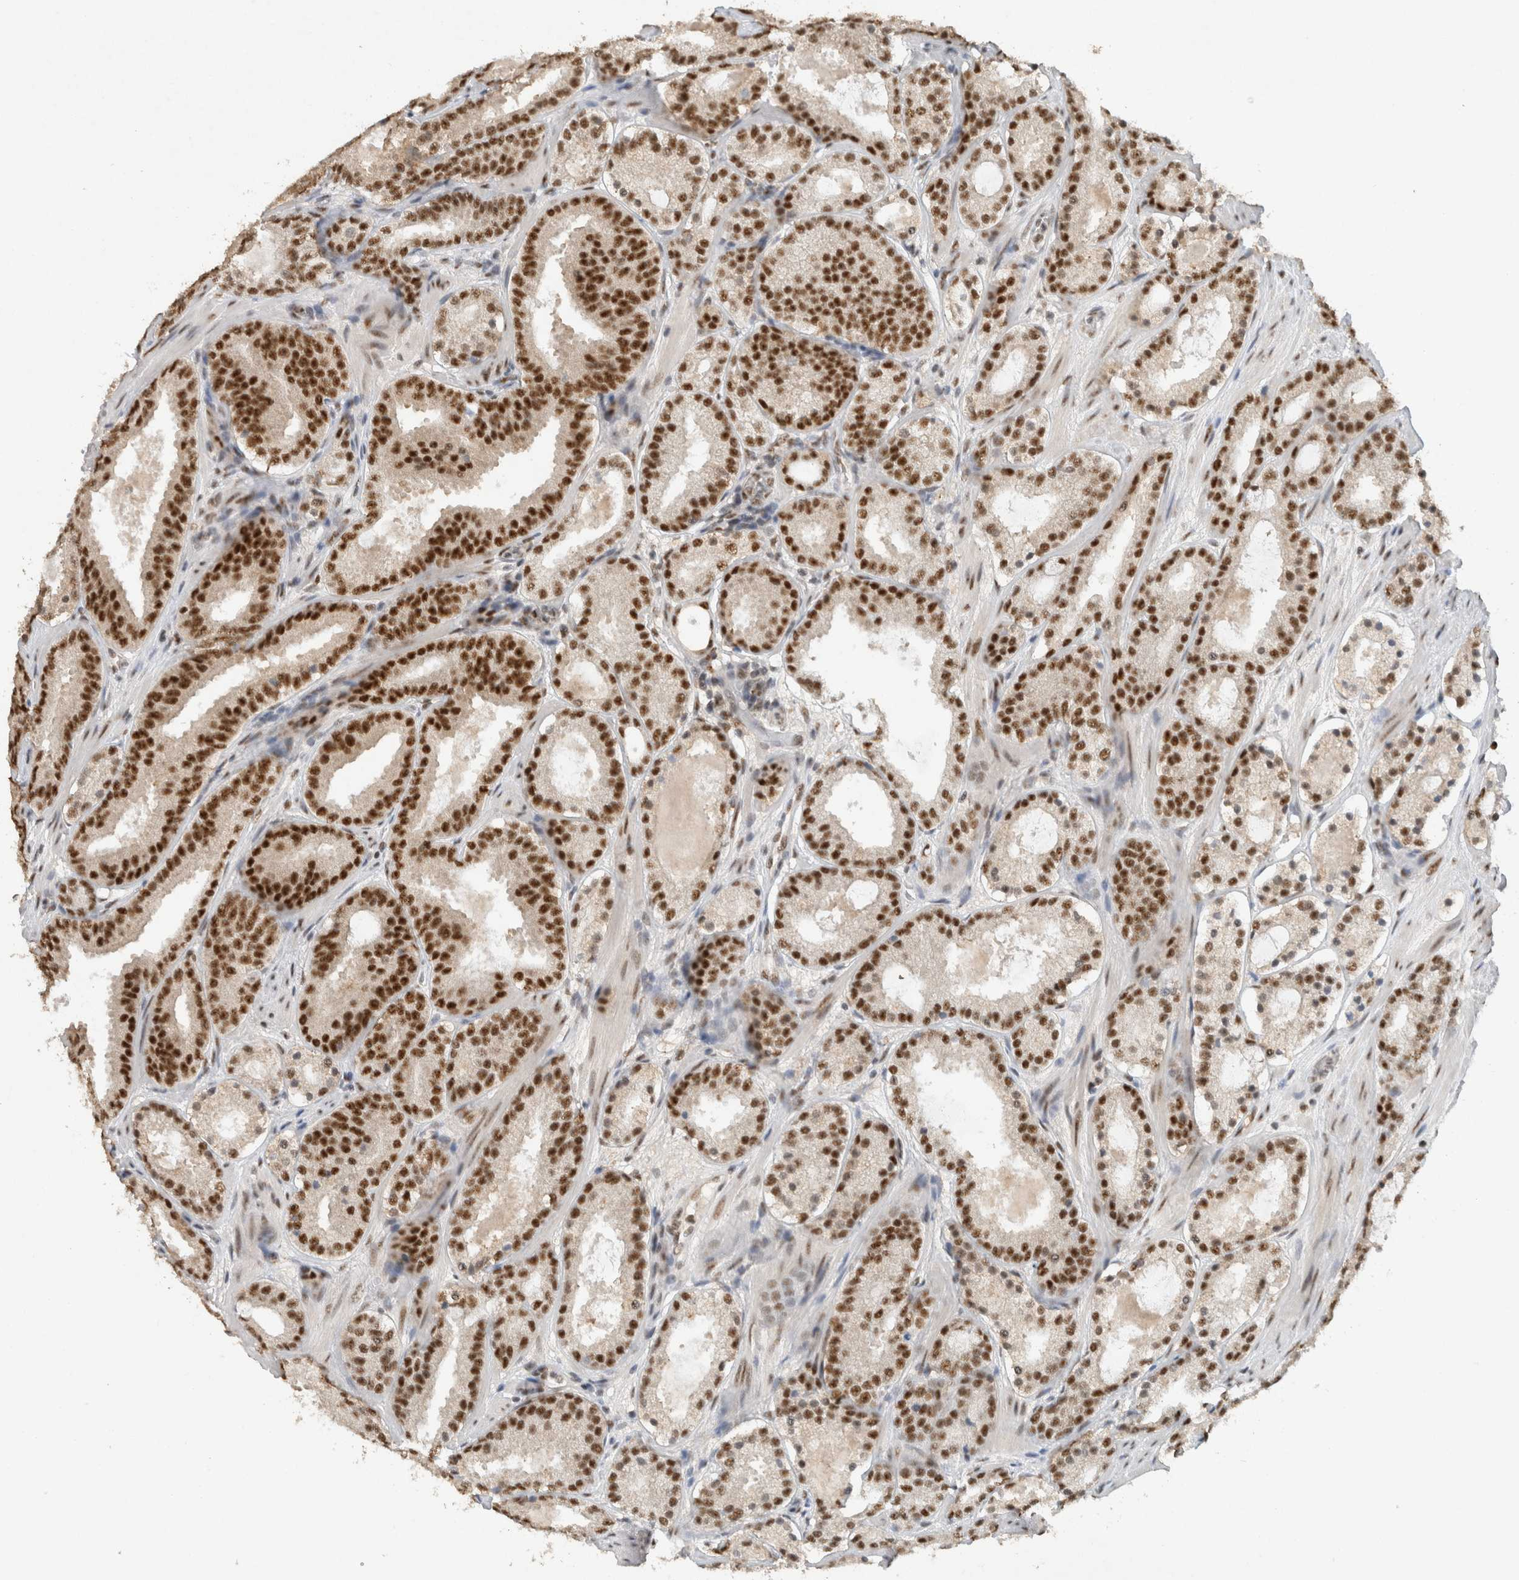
{"staining": {"intensity": "strong", "quantity": ">75%", "location": "nuclear"}, "tissue": "prostate cancer", "cell_type": "Tumor cells", "image_type": "cancer", "snomed": [{"axis": "morphology", "description": "Adenocarcinoma, Low grade"}, {"axis": "topography", "description": "Prostate"}], "caption": "Immunohistochemistry micrograph of neoplastic tissue: prostate low-grade adenocarcinoma stained using immunohistochemistry displays high levels of strong protein expression localized specifically in the nuclear of tumor cells, appearing as a nuclear brown color.", "gene": "DDX42", "patient": {"sex": "male", "age": 69}}